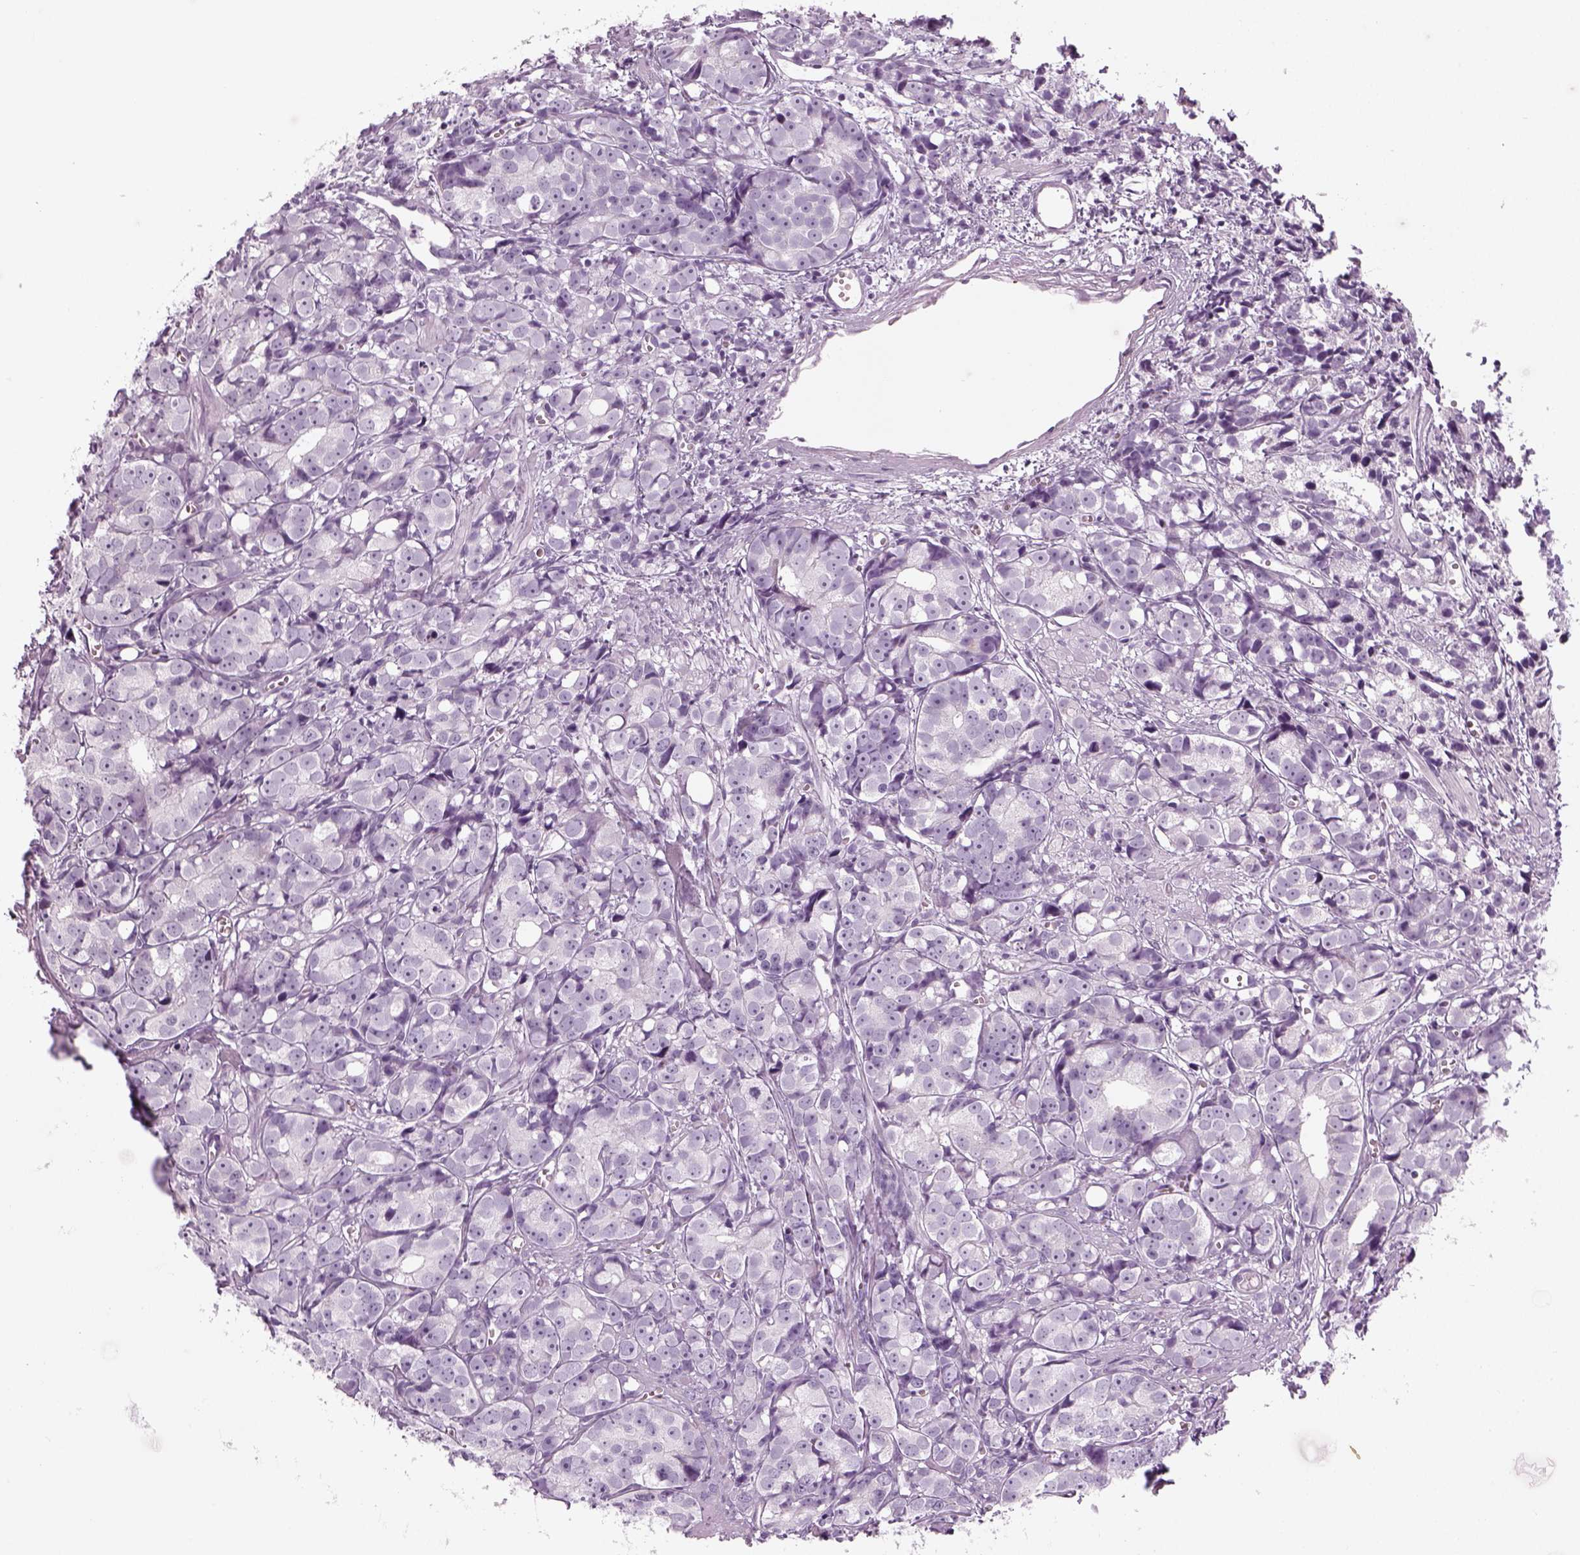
{"staining": {"intensity": "negative", "quantity": "none", "location": "none"}, "tissue": "prostate cancer", "cell_type": "Tumor cells", "image_type": "cancer", "snomed": [{"axis": "morphology", "description": "Adenocarcinoma, High grade"}, {"axis": "topography", "description": "Prostate"}], "caption": "DAB immunohistochemical staining of prostate cancer reveals no significant staining in tumor cells.", "gene": "SAG", "patient": {"sex": "male", "age": 77}}